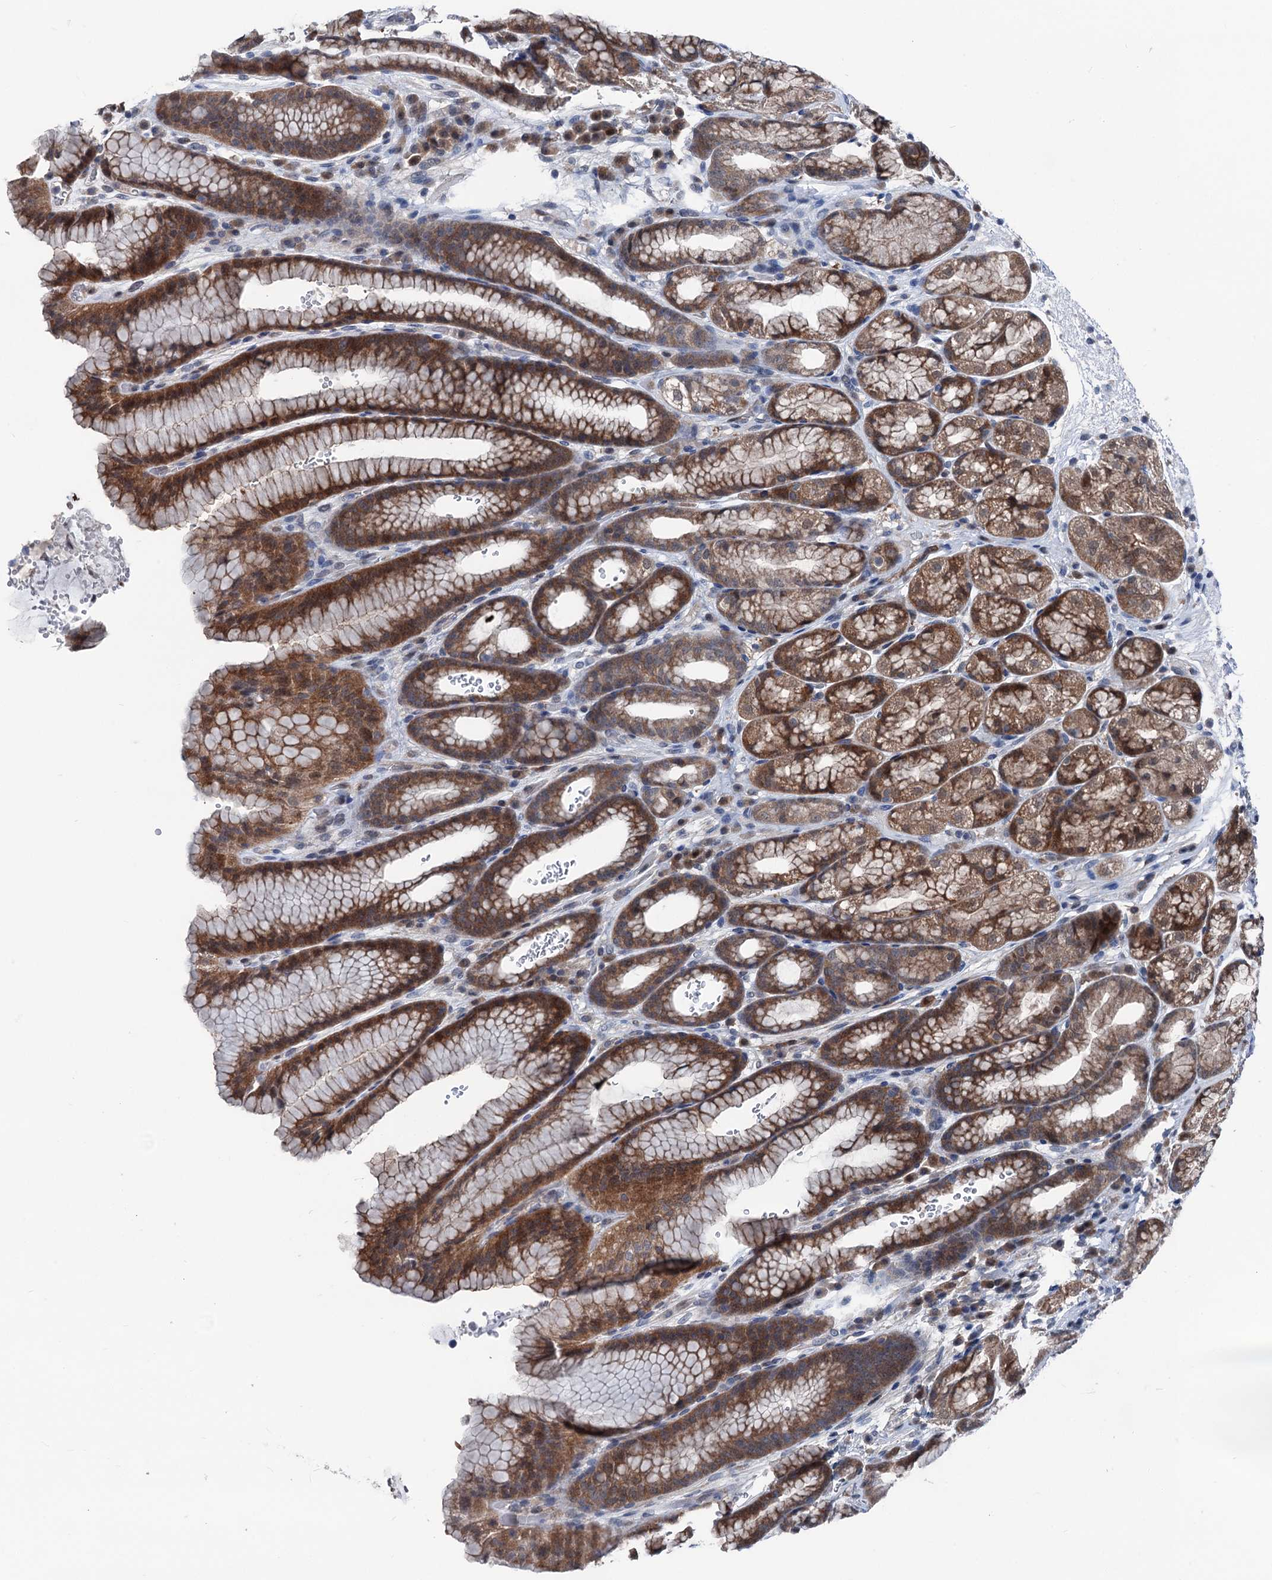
{"staining": {"intensity": "moderate", "quantity": ">75%", "location": "cytoplasmic/membranous"}, "tissue": "stomach", "cell_type": "Glandular cells", "image_type": "normal", "snomed": [{"axis": "morphology", "description": "Normal tissue, NOS"}, {"axis": "morphology", "description": "Adenocarcinoma, NOS"}, {"axis": "topography", "description": "Stomach"}], "caption": "The immunohistochemical stain shows moderate cytoplasmic/membranous staining in glandular cells of normal stomach.", "gene": "GLO1", "patient": {"sex": "male", "age": 57}}